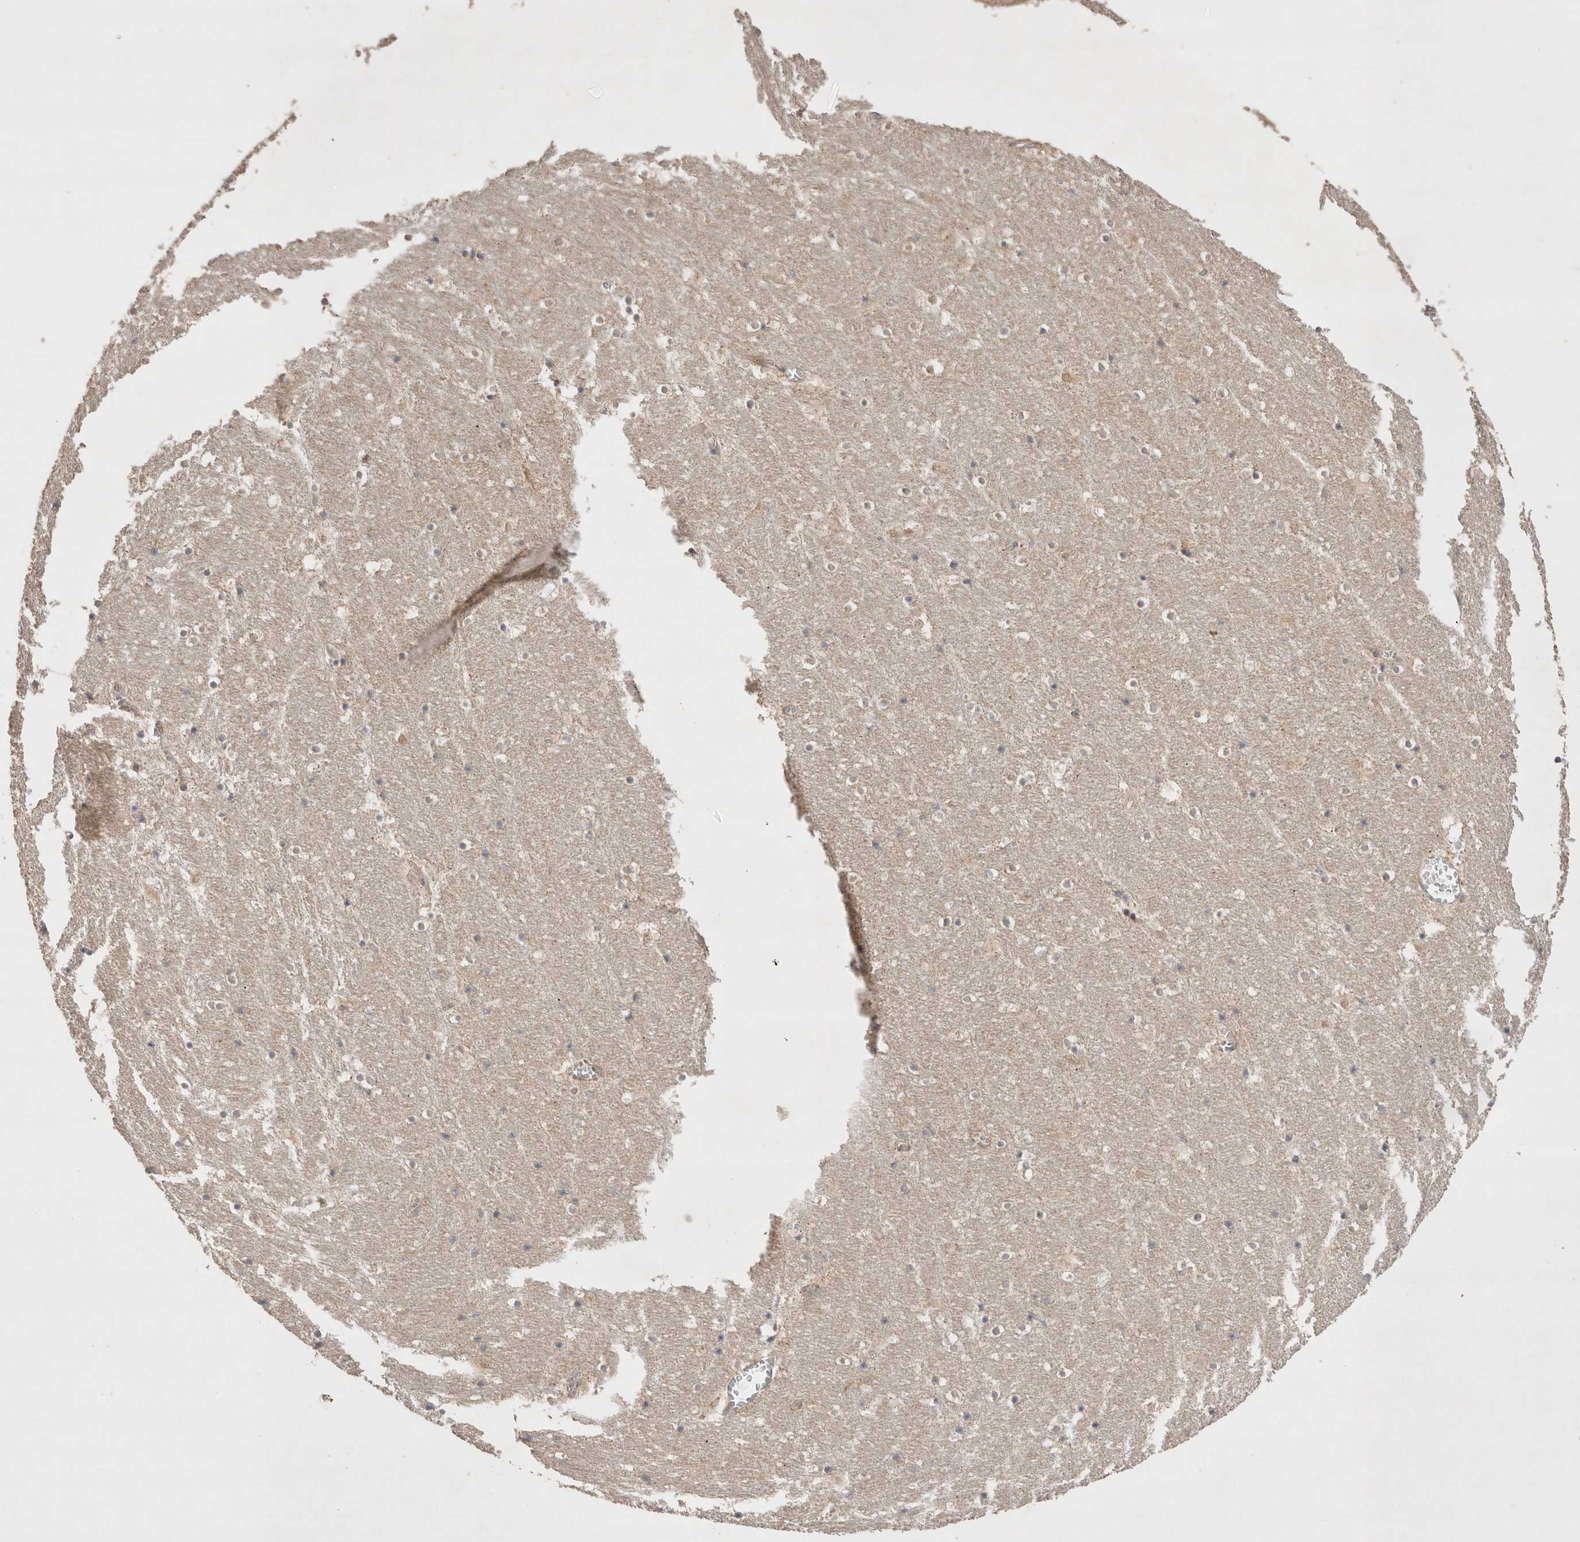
{"staining": {"intensity": "weak", "quantity": "<25%", "location": "cytoplasmic/membranous"}, "tissue": "hippocampus", "cell_type": "Glial cells", "image_type": "normal", "snomed": [{"axis": "morphology", "description": "Normal tissue, NOS"}, {"axis": "topography", "description": "Hippocampus"}], "caption": "This is an immunohistochemistry (IHC) photomicrograph of unremarkable human hippocampus. There is no staining in glial cells.", "gene": "SLC29A1", "patient": {"sex": "male", "age": 45}}